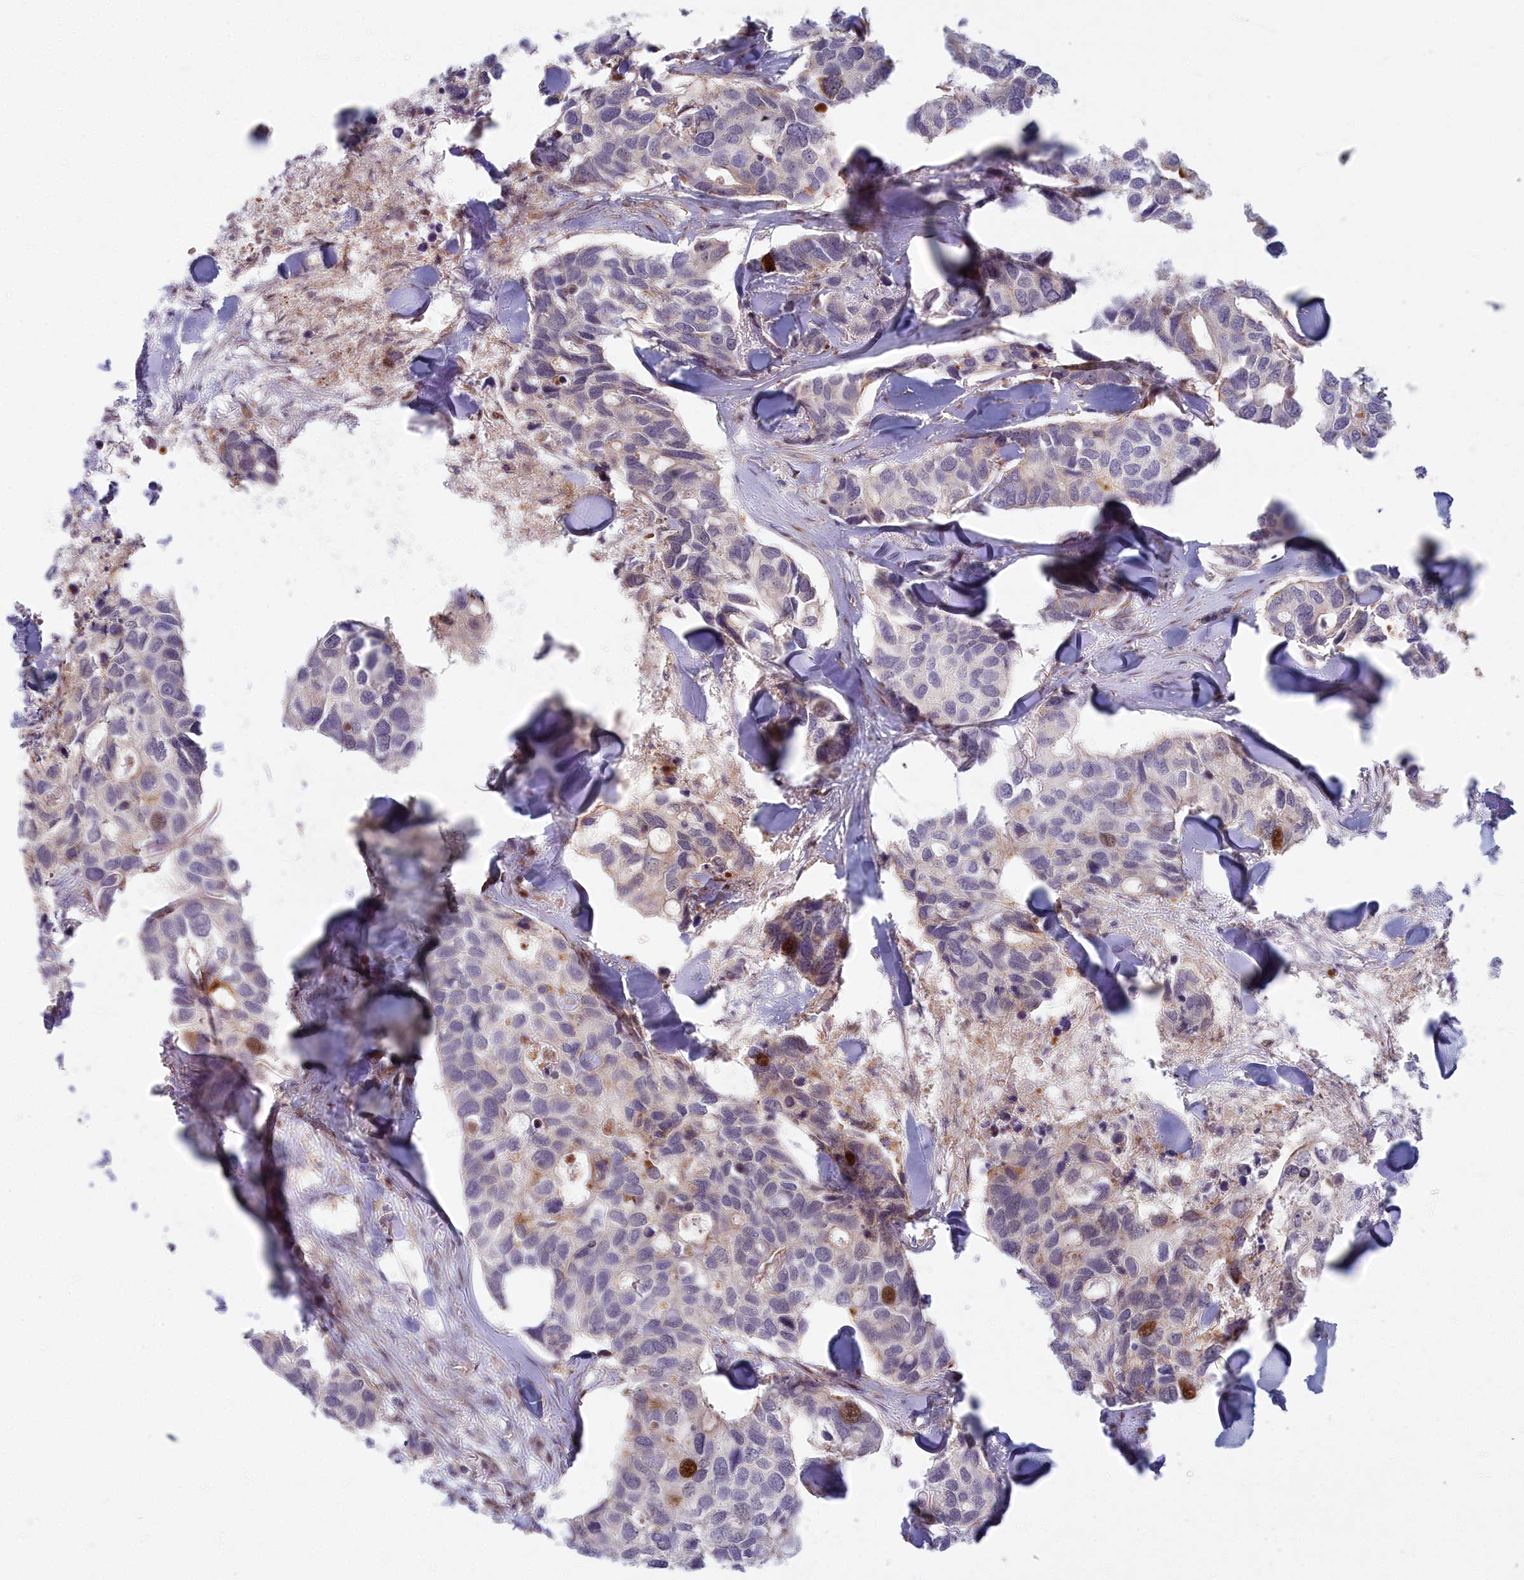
{"staining": {"intensity": "moderate", "quantity": "<25%", "location": "nuclear"}, "tissue": "breast cancer", "cell_type": "Tumor cells", "image_type": "cancer", "snomed": [{"axis": "morphology", "description": "Duct carcinoma"}, {"axis": "topography", "description": "Breast"}], "caption": "Breast infiltrating ductal carcinoma was stained to show a protein in brown. There is low levels of moderate nuclear staining in about <25% of tumor cells. The protein of interest is stained brown, and the nuclei are stained in blue (DAB (3,3'-diaminobenzidine) IHC with brightfield microscopy, high magnification).", "gene": "C15orf40", "patient": {"sex": "female", "age": 83}}